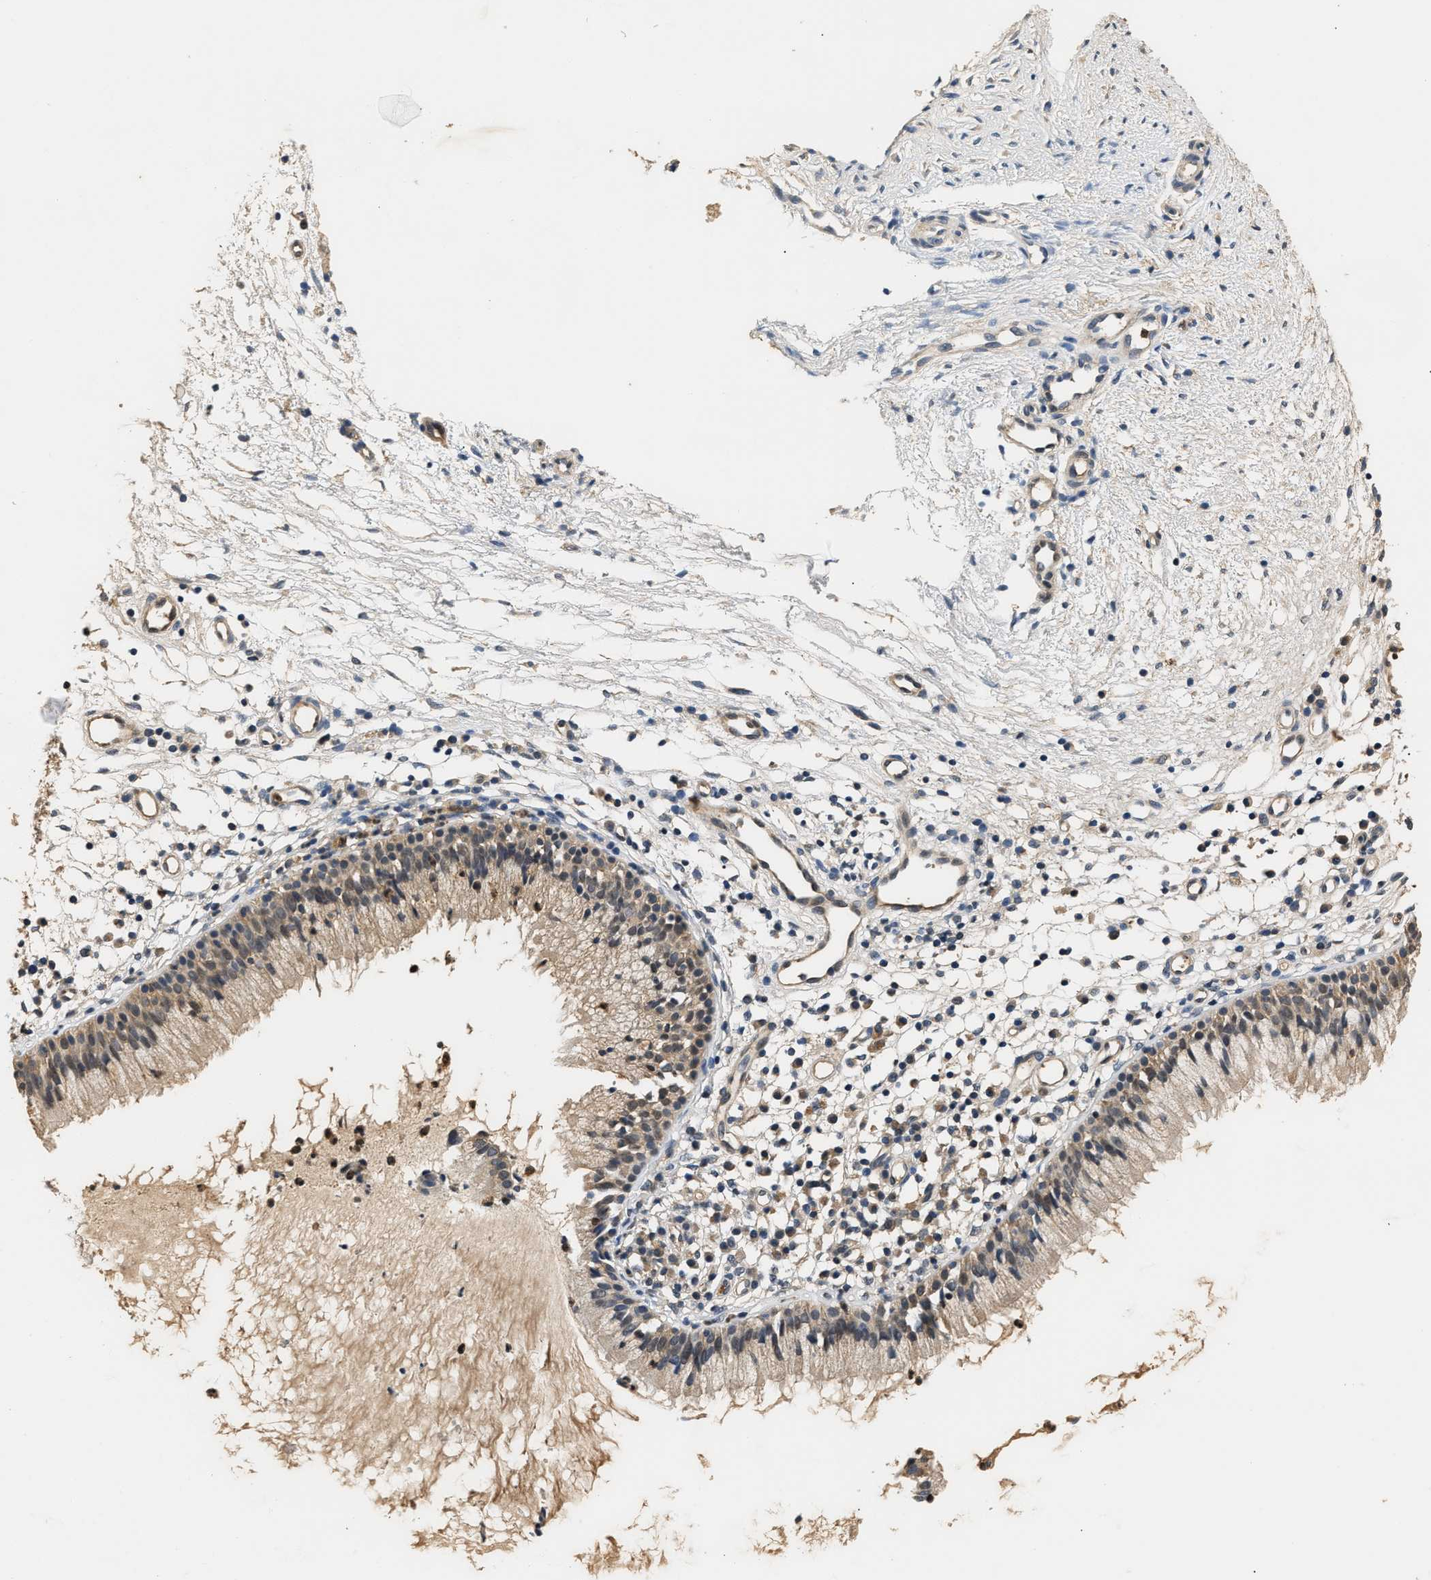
{"staining": {"intensity": "weak", "quantity": ">75%", "location": "cytoplasmic/membranous"}, "tissue": "nasopharynx", "cell_type": "Respiratory epithelial cells", "image_type": "normal", "snomed": [{"axis": "morphology", "description": "Normal tissue, NOS"}, {"axis": "topography", "description": "Nasopharynx"}], "caption": "Nasopharynx was stained to show a protein in brown. There is low levels of weak cytoplasmic/membranous staining in about >75% of respiratory epithelial cells. The protein of interest is shown in brown color, while the nuclei are stained blue.", "gene": "GPI", "patient": {"sex": "male", "age": 21}}